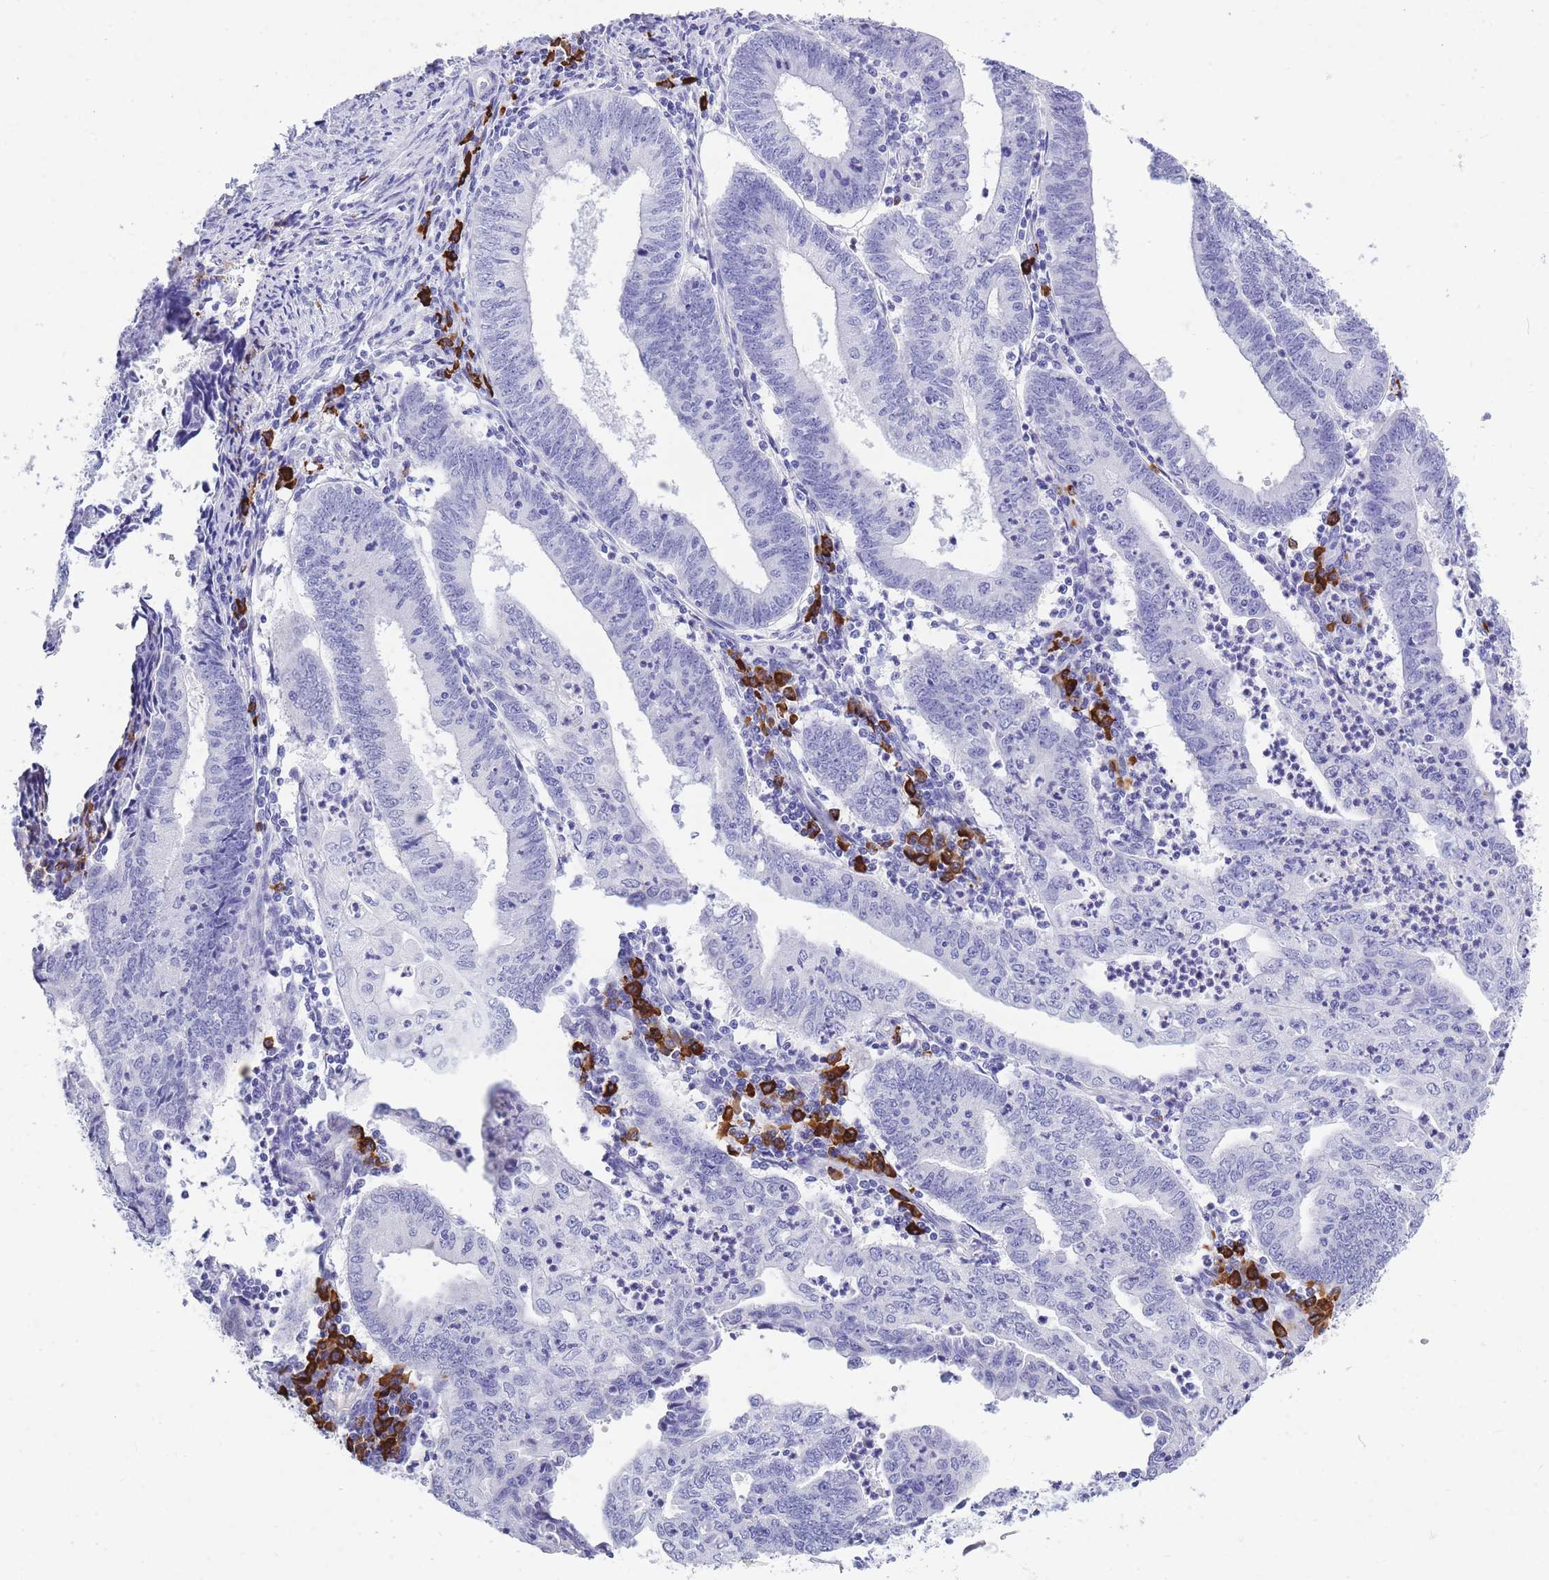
{"staining": {"intensity": "negative", "quantity": "none", "location": "none"}, "tissue": "endometrial cancer", "cell_type": "Tumor cells", "image_type": "cancer", "snomed": [{"axis": "morphology", "description": "Adenocarcinoma, NOS"}, {"axis": "topography", "description": "Endometrium"}], "caption": "This is an IHC image of human adenocarcinoma (endometrial). There is no staining in tumor cells.", "gene": "ZFP62", "patient": {"sex": "female", "age": 60}}